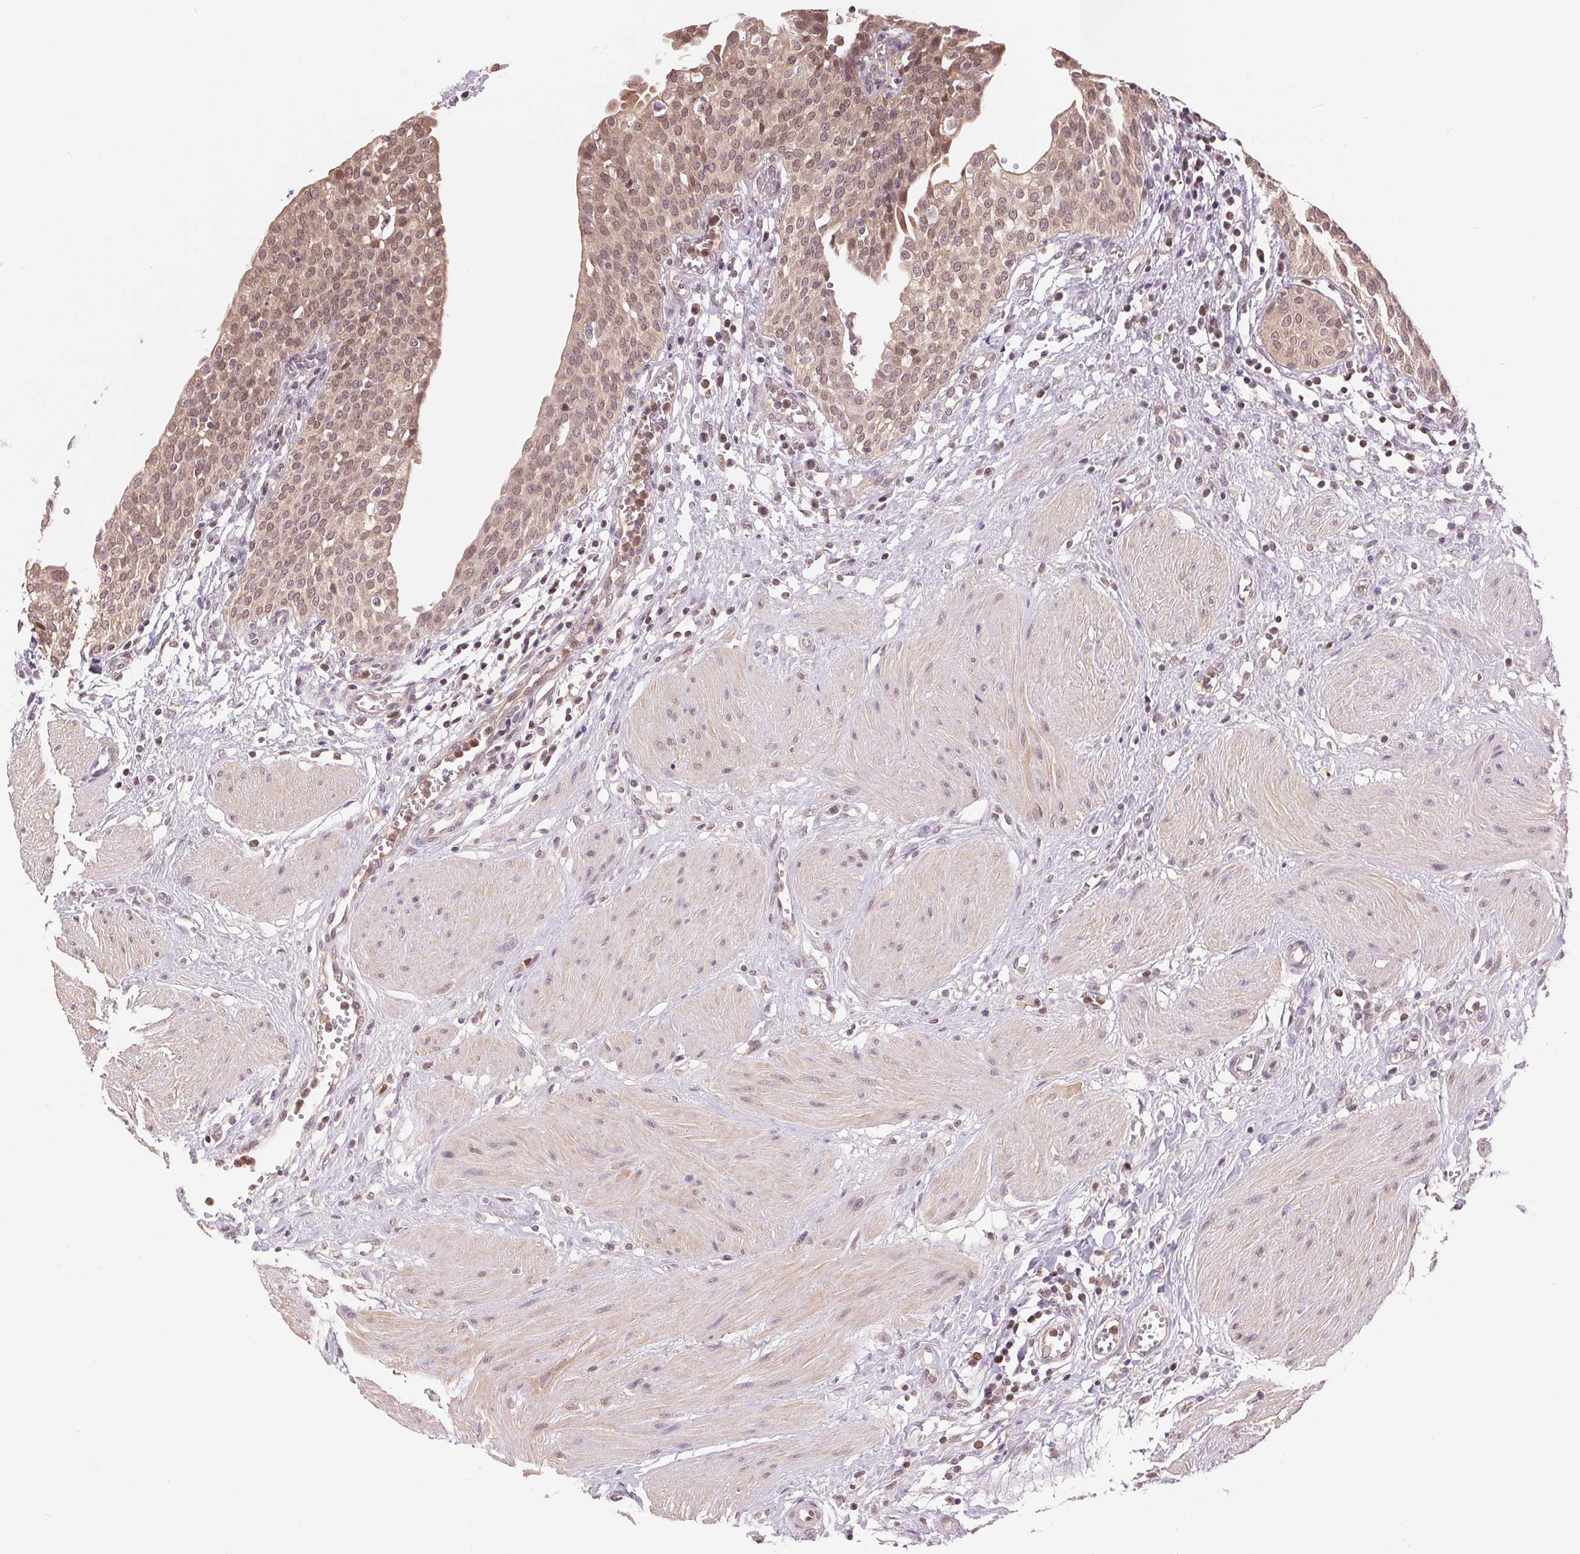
{"staining": {"intensity": "moderate", "quantity": ">75%", "location": "cytoplasmic/membranous,nuclear"}, "tissue": "urinary bladder", "cell_type": "Urothelial cells", "image_type": "normal", "snomed": [{"axis": "morphology", "description": "Normal tissue, NOS"}, {"axis": "topography", "description": "Urinary bladder"}], "caption": "Immunohistochemical staining of unremarkable urinary bladder displays >75% levels of moderate cytoplasmic/membranous,nuclear protein expression in approximately >75% of urothelial cells. (DAB = brown stain, brightfield microscopy at high magnification).", "gene": "TMEM273", "patient": {"sex": "male", "age": 55}}